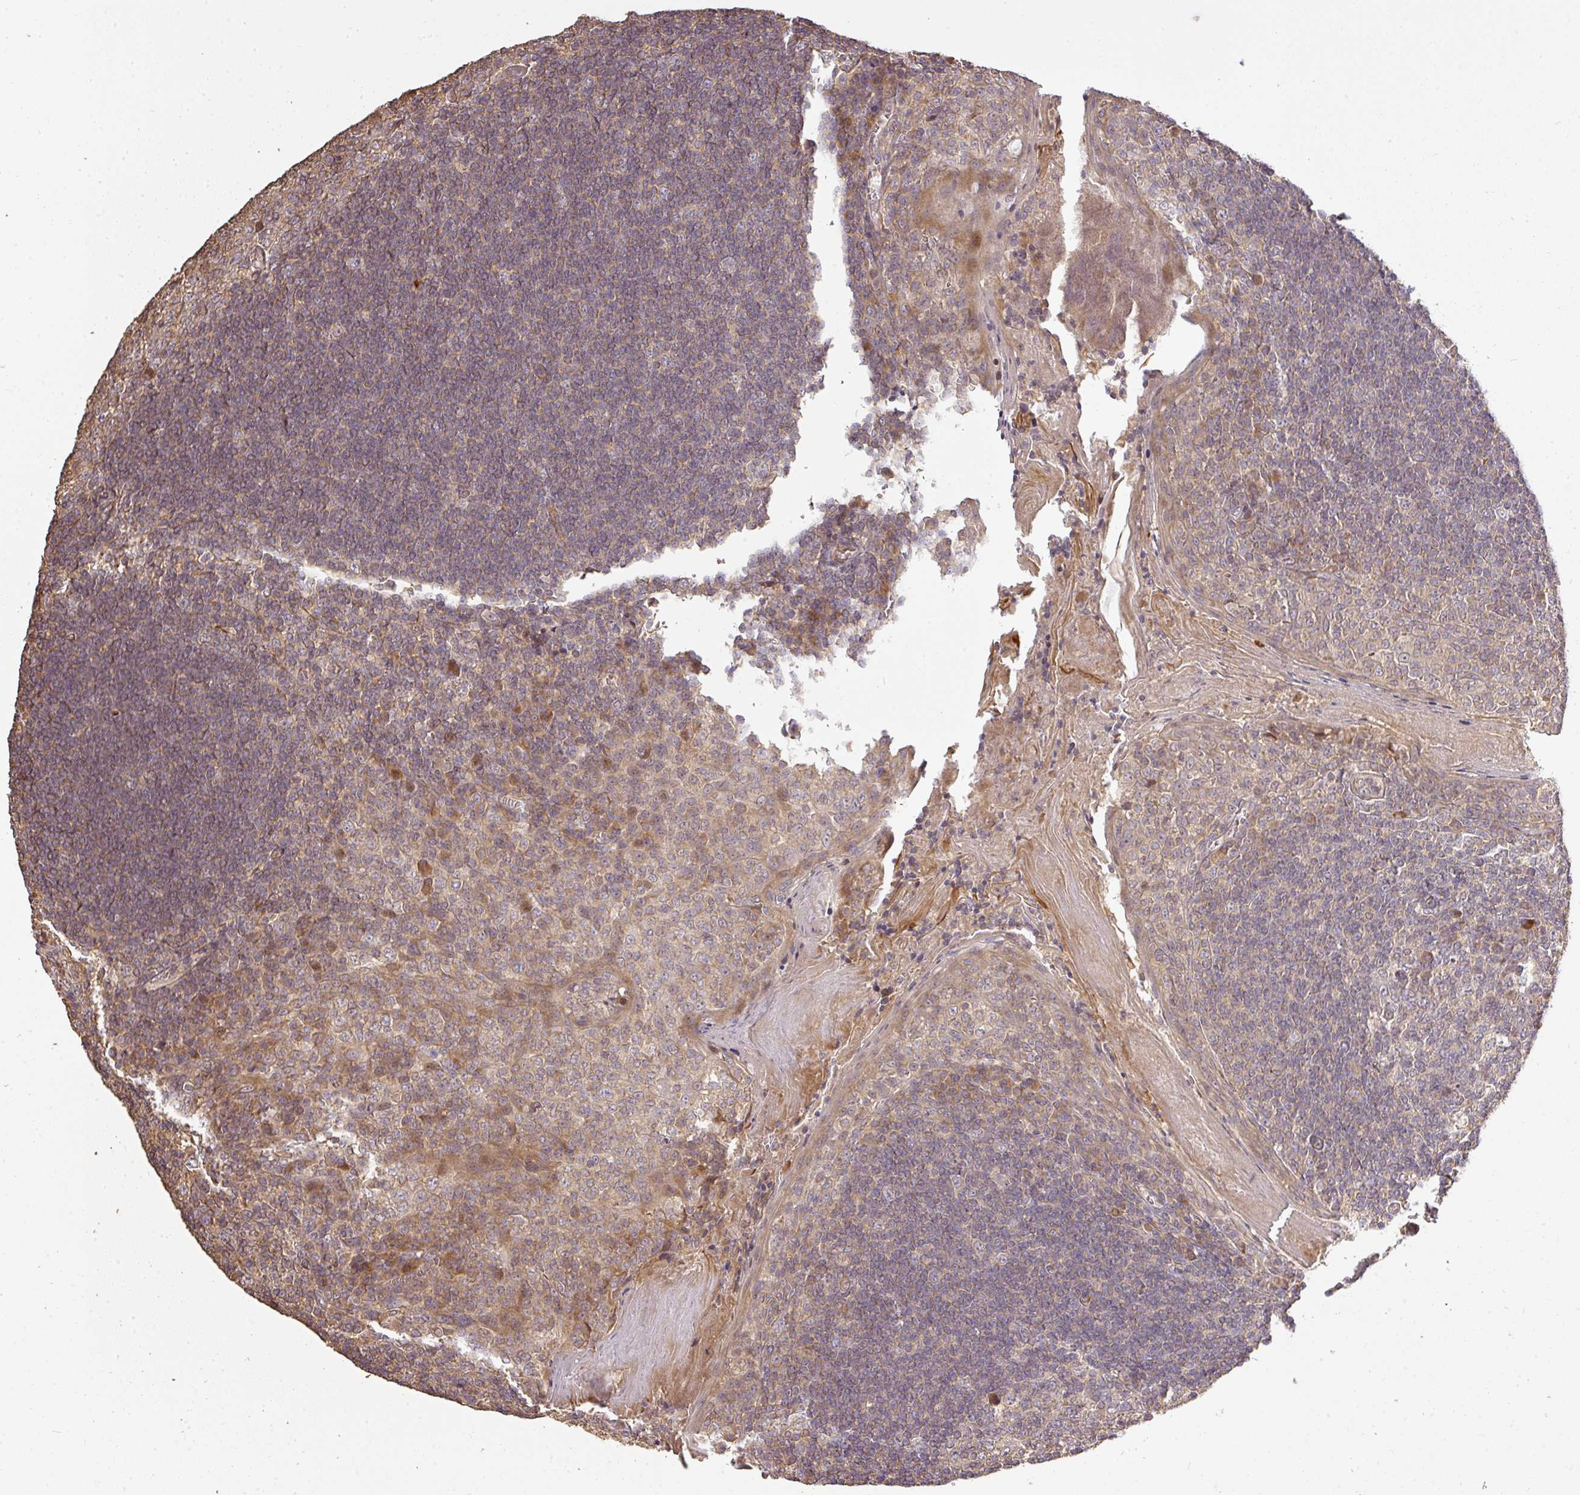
{"staining": {"intensity": "moderate", "quantity": "<25%", "location": "cytoplasmic/membranous,nuclear"}, "tissue": "tonsil", "cell_type": "Germinal center cells", "image_type": "normal", "snomed": [{"axis": "morphology", "description": "Normal tissue, NOS"}, {"axis": "topography", "description": "Tonsil"}], "caption": "A low amount of moderate cytoplasmic/membranous,nuclear positivity is appreciated in about <25% of germinal center cells in benign tonsil.", "gene": "FAIM", "patient": {"sex": "male", "age": 27}}